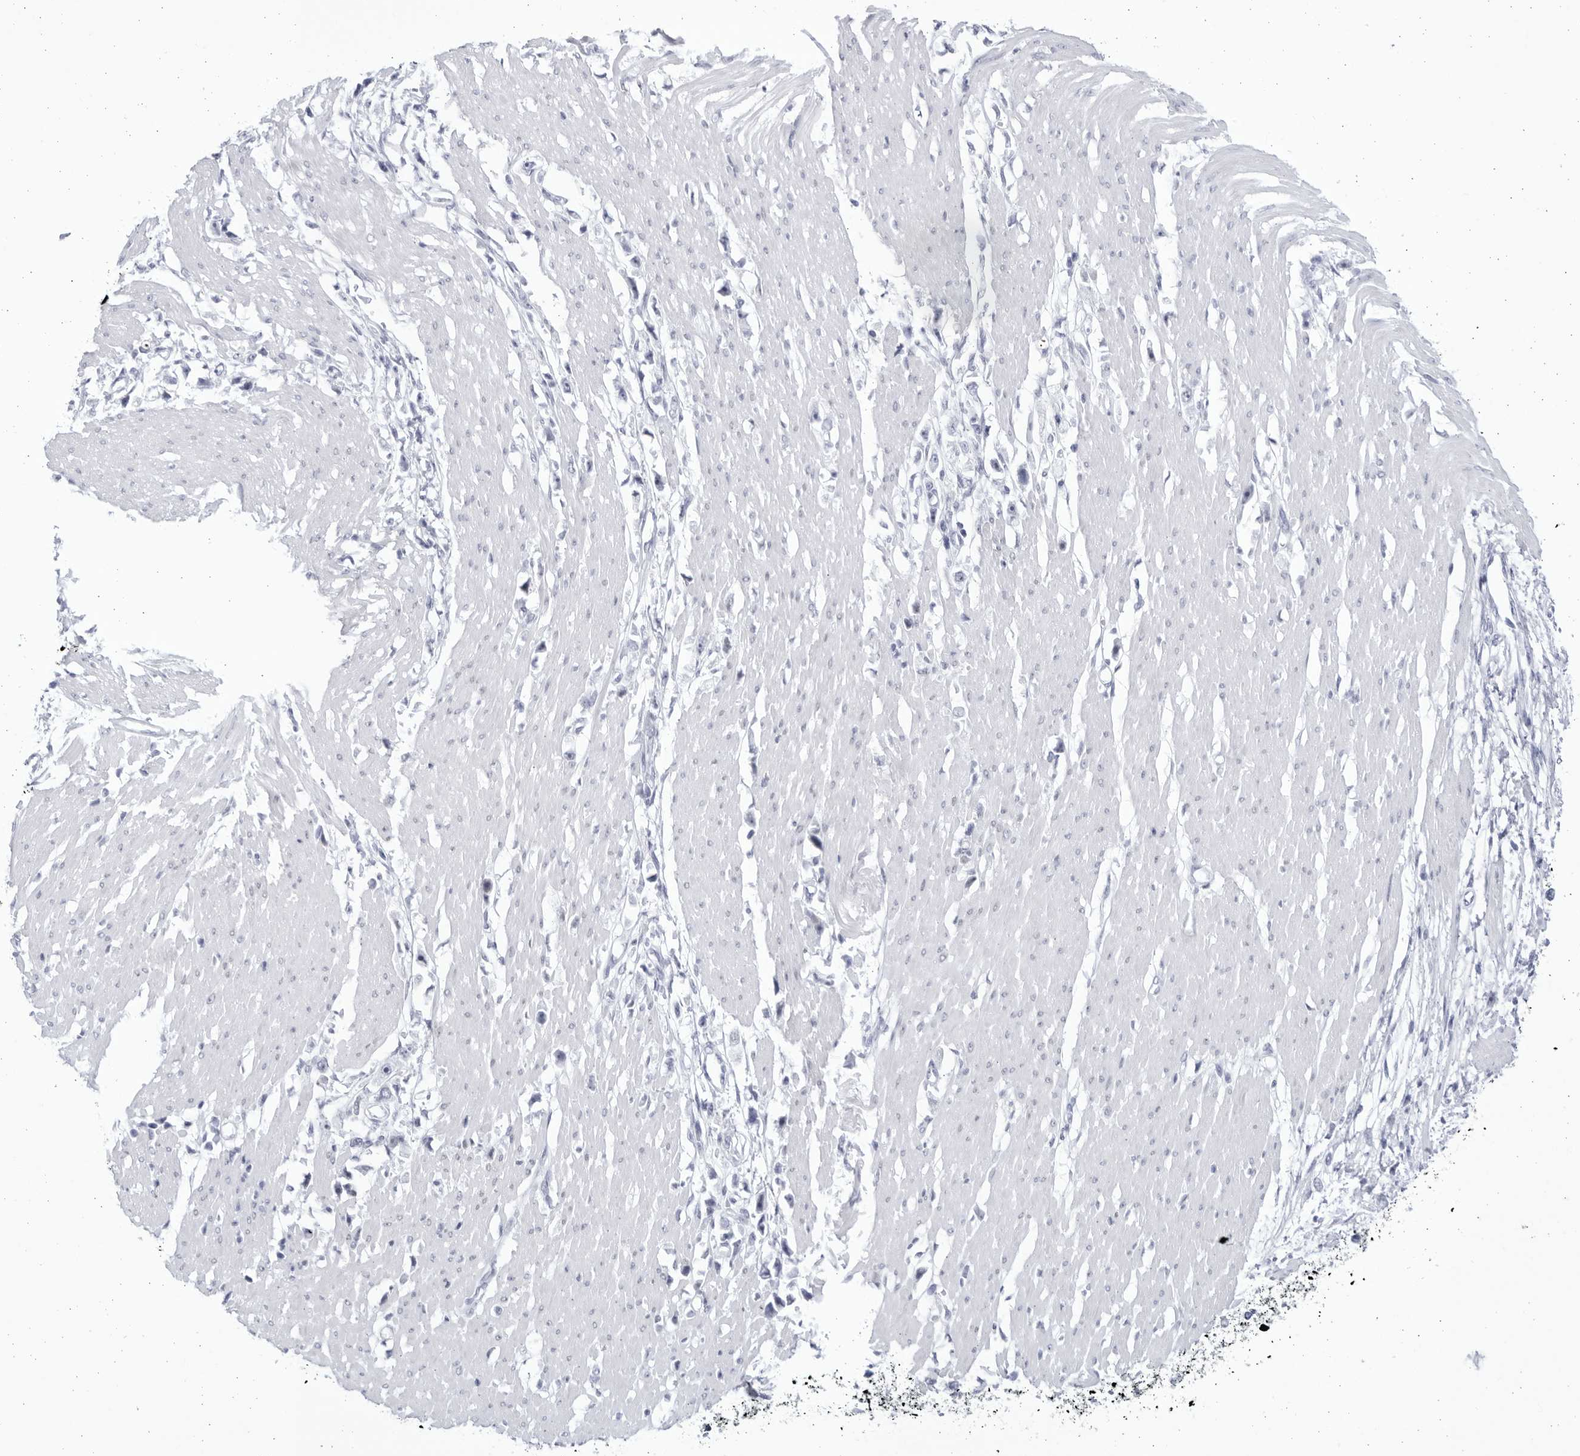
{"staining": {"intensity": "negative", "quantity": "none", "location": "none"}, "tissue": "stomach cancer", "cell_type": "Tumor cells", "image_type": "cancer", "snomed": [{"axis": "morphology", "description": "Adenocarcinoma, NOS"}, {"axis": "topography", "description": "Stomach"}], "caption": "Tumor cells are negative for brown protein staining in stomach cancer.", "gene": "CCDC181", "patient": {"sex": "female", "age": 59}}